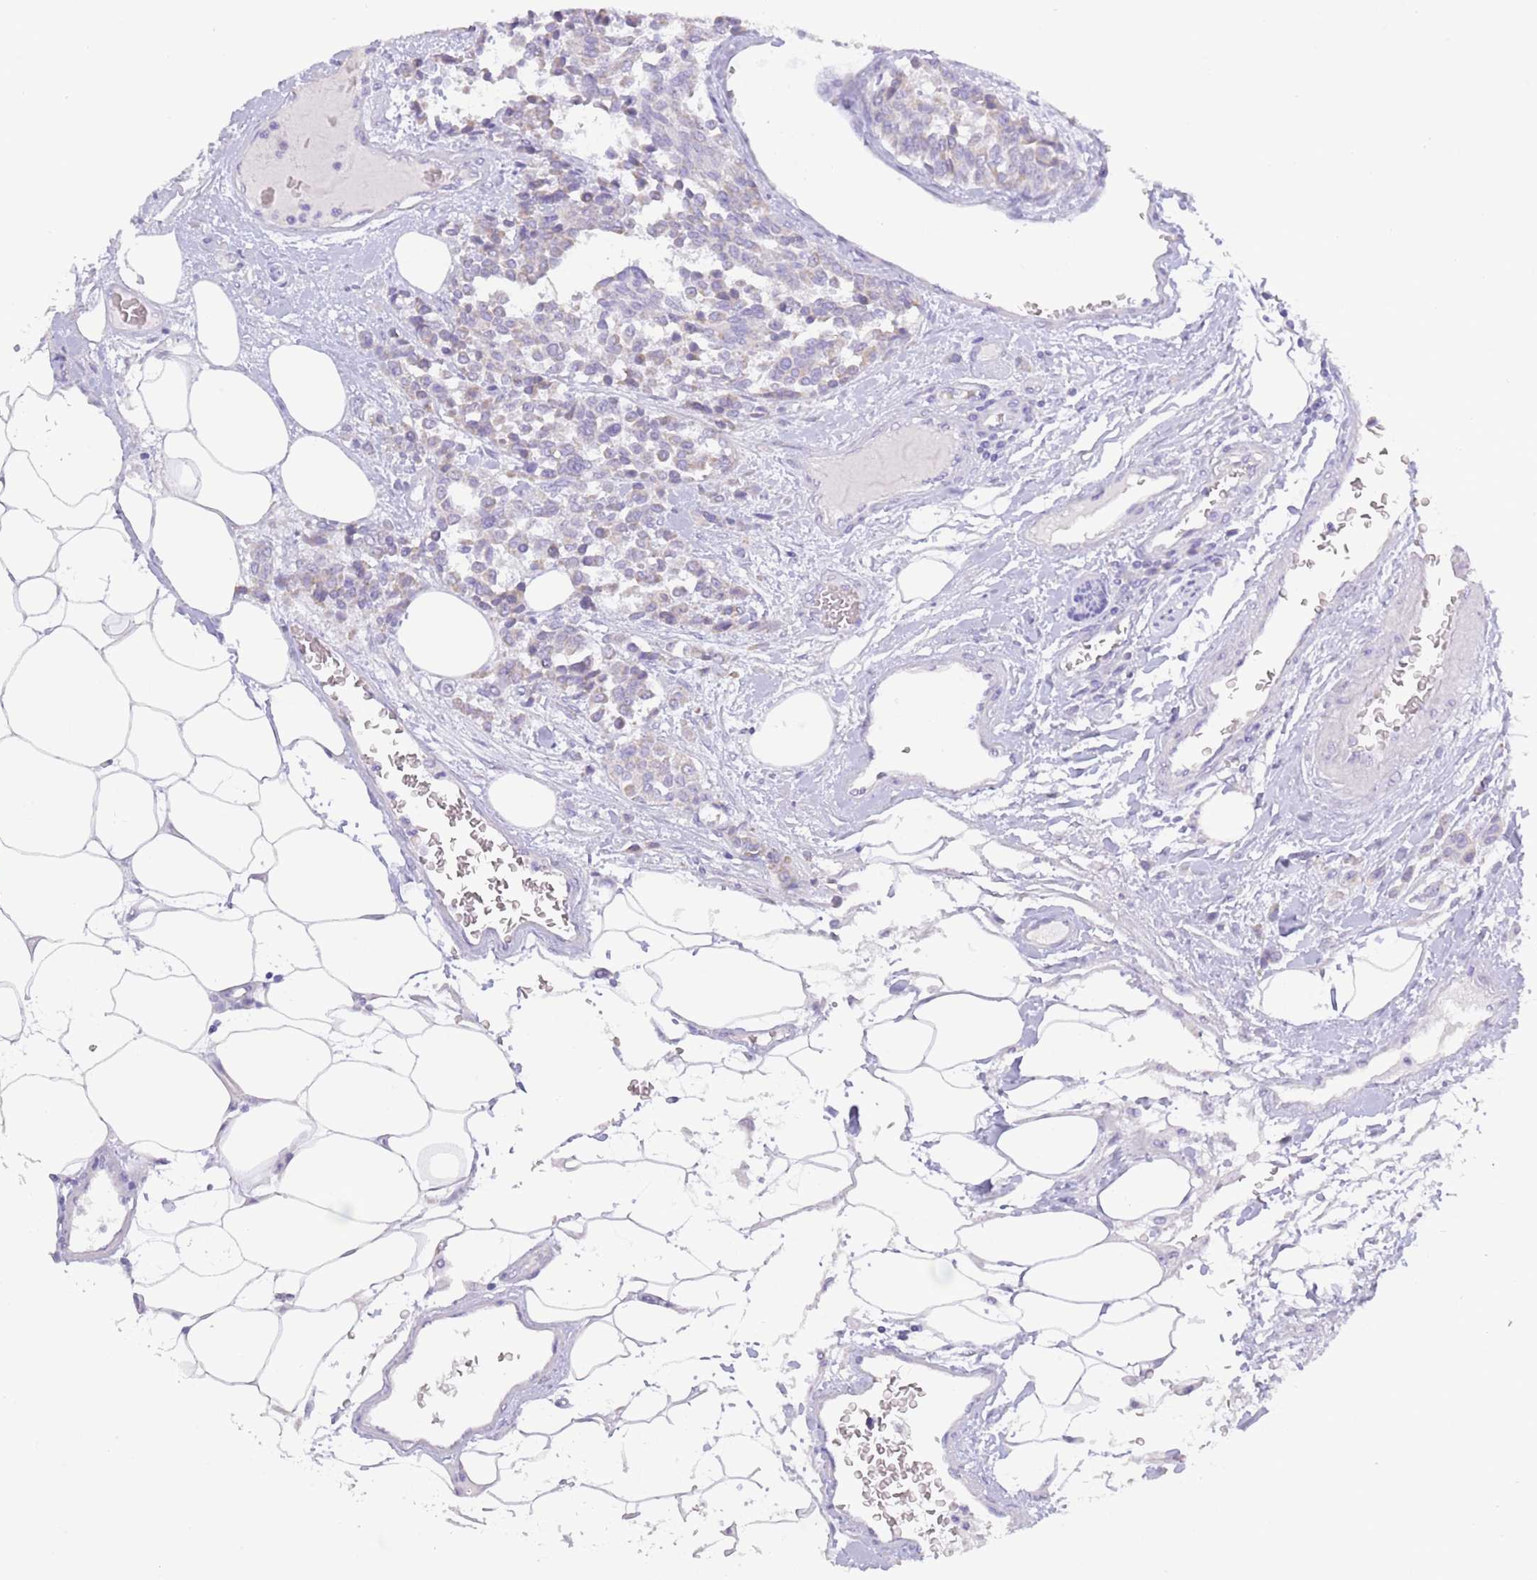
{"staining": {"intensity": "weak", "quantity": "<25%", "location": "cytoplasmic/membranous"}, "tissue": "carcinoid", "cell_type": "Tumor cells", "image_type": "cancer", "snomed": [{"axis": "morphology", "description": "Carcinoid, malignant, NOS"}, {"axis": "topography", "description": "Pancreas"}], "caption": "This is an IHC image of human carcinoid. There is no expression in tumor cells.", "gene": "ACR", "patient": {"sex": "female", "age": 54}}